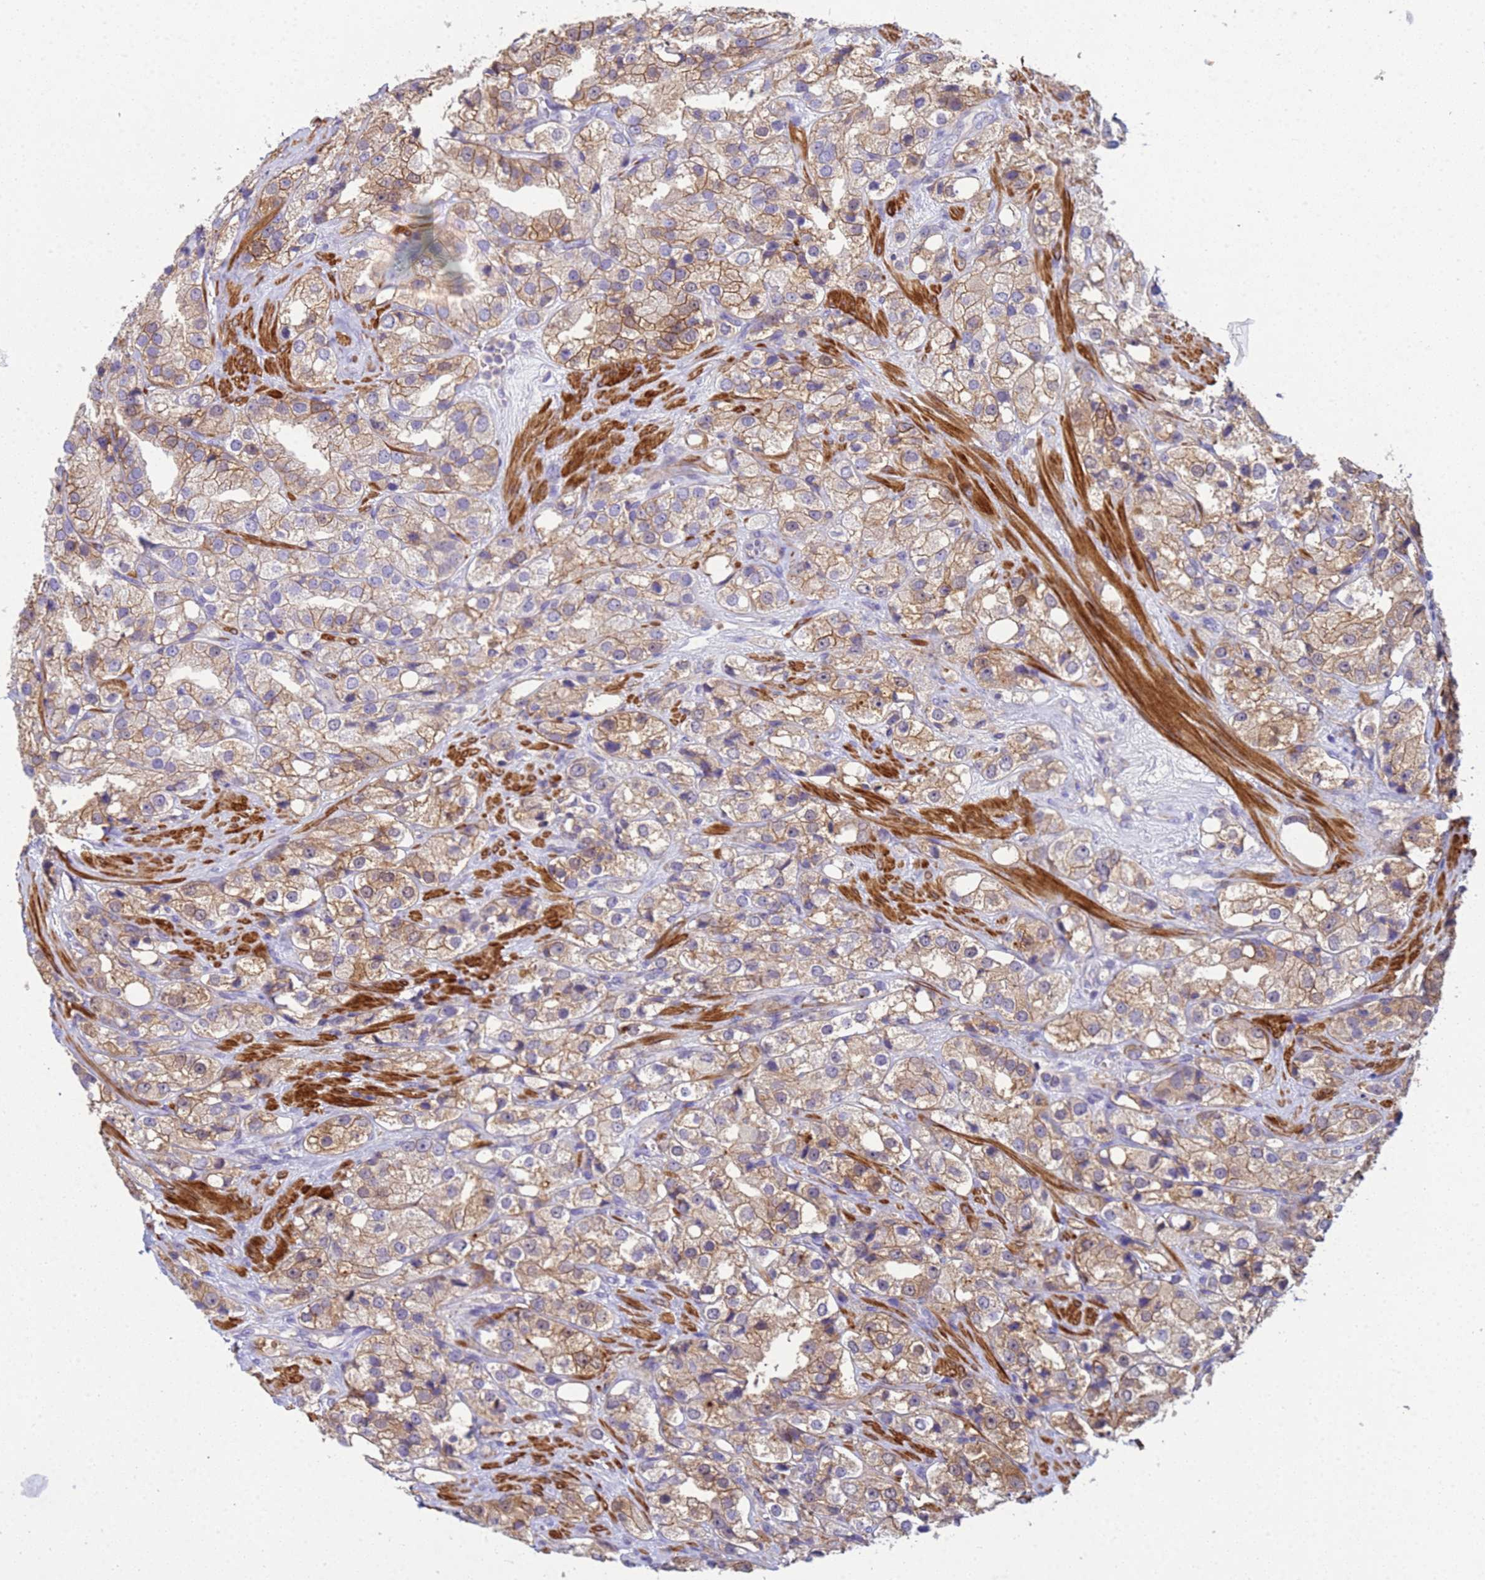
{"staining": {"intensity": "moderate", "quantity": ">75%", "location": "cytoplasmic/membranous"}, "tissue": "prostate cancer", "cell_type": "Tumor cells", "image_type": "cancer", "snomed": [{"axis": "morphology", "description": "Adenocarcinoma, NOS"}, {"axis": "topography", "description": "Prostate"}], "caption": "Immunohistochemical staining of prostate adenocarcinoma shows medium levels of moderate cytoplasmic/membranous protein staining in about >75% of tumor cells.", "gene": "KLHL13", "patient": {"sex": "male", "age": 79}}